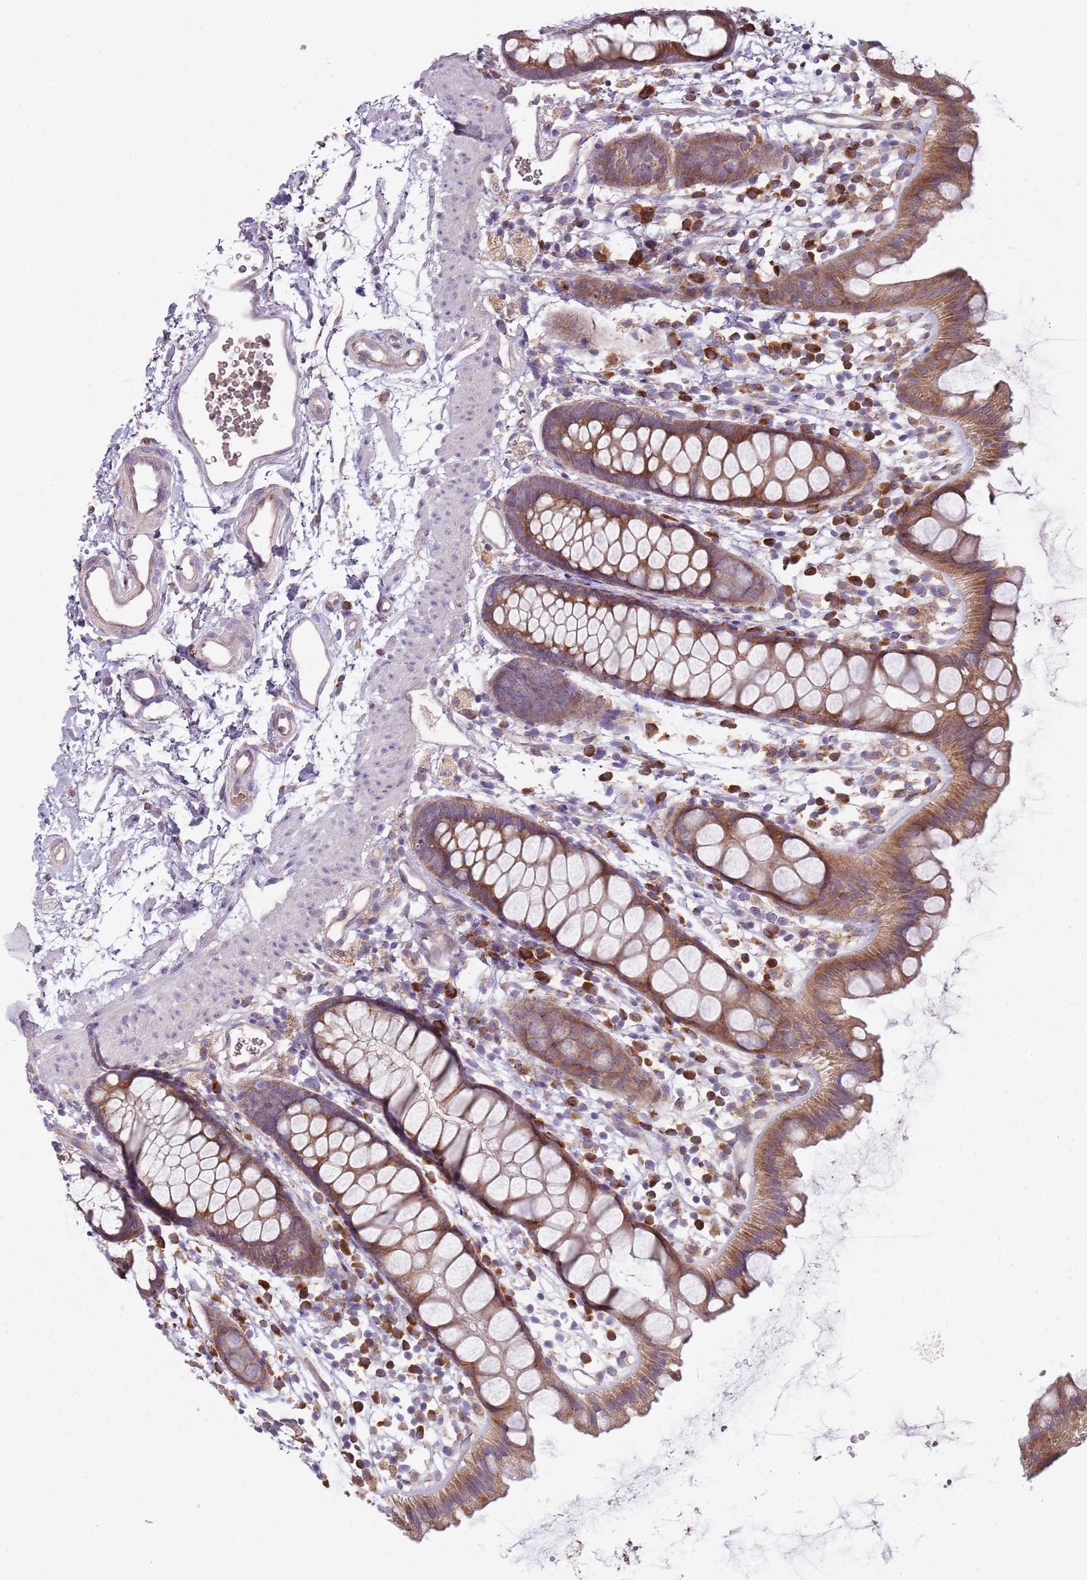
{"staining": {"intensity": "moderate", "quantity": ">75%", "location": "cytoplasmic/membranous"}, "tissue": "rectum", "cell_type": "Glandular cells", "image_type": "normal", "snomed": [{"axis": "morphology", "description": "Normal tissue, NOS"}, {"axis": "topography", "description": "Rectum"}], "caption": "This photomicrograph demonstrates unremarkable rectum stained with immunohistochemistry to label a protein in brown. The cytoplasmic/membranous of glandular cells show moderate positivity for the protein. Nuclei are counter-stained blue.", "gene": "SPATA2", "patient": {"sex": "female", "age": 65}}